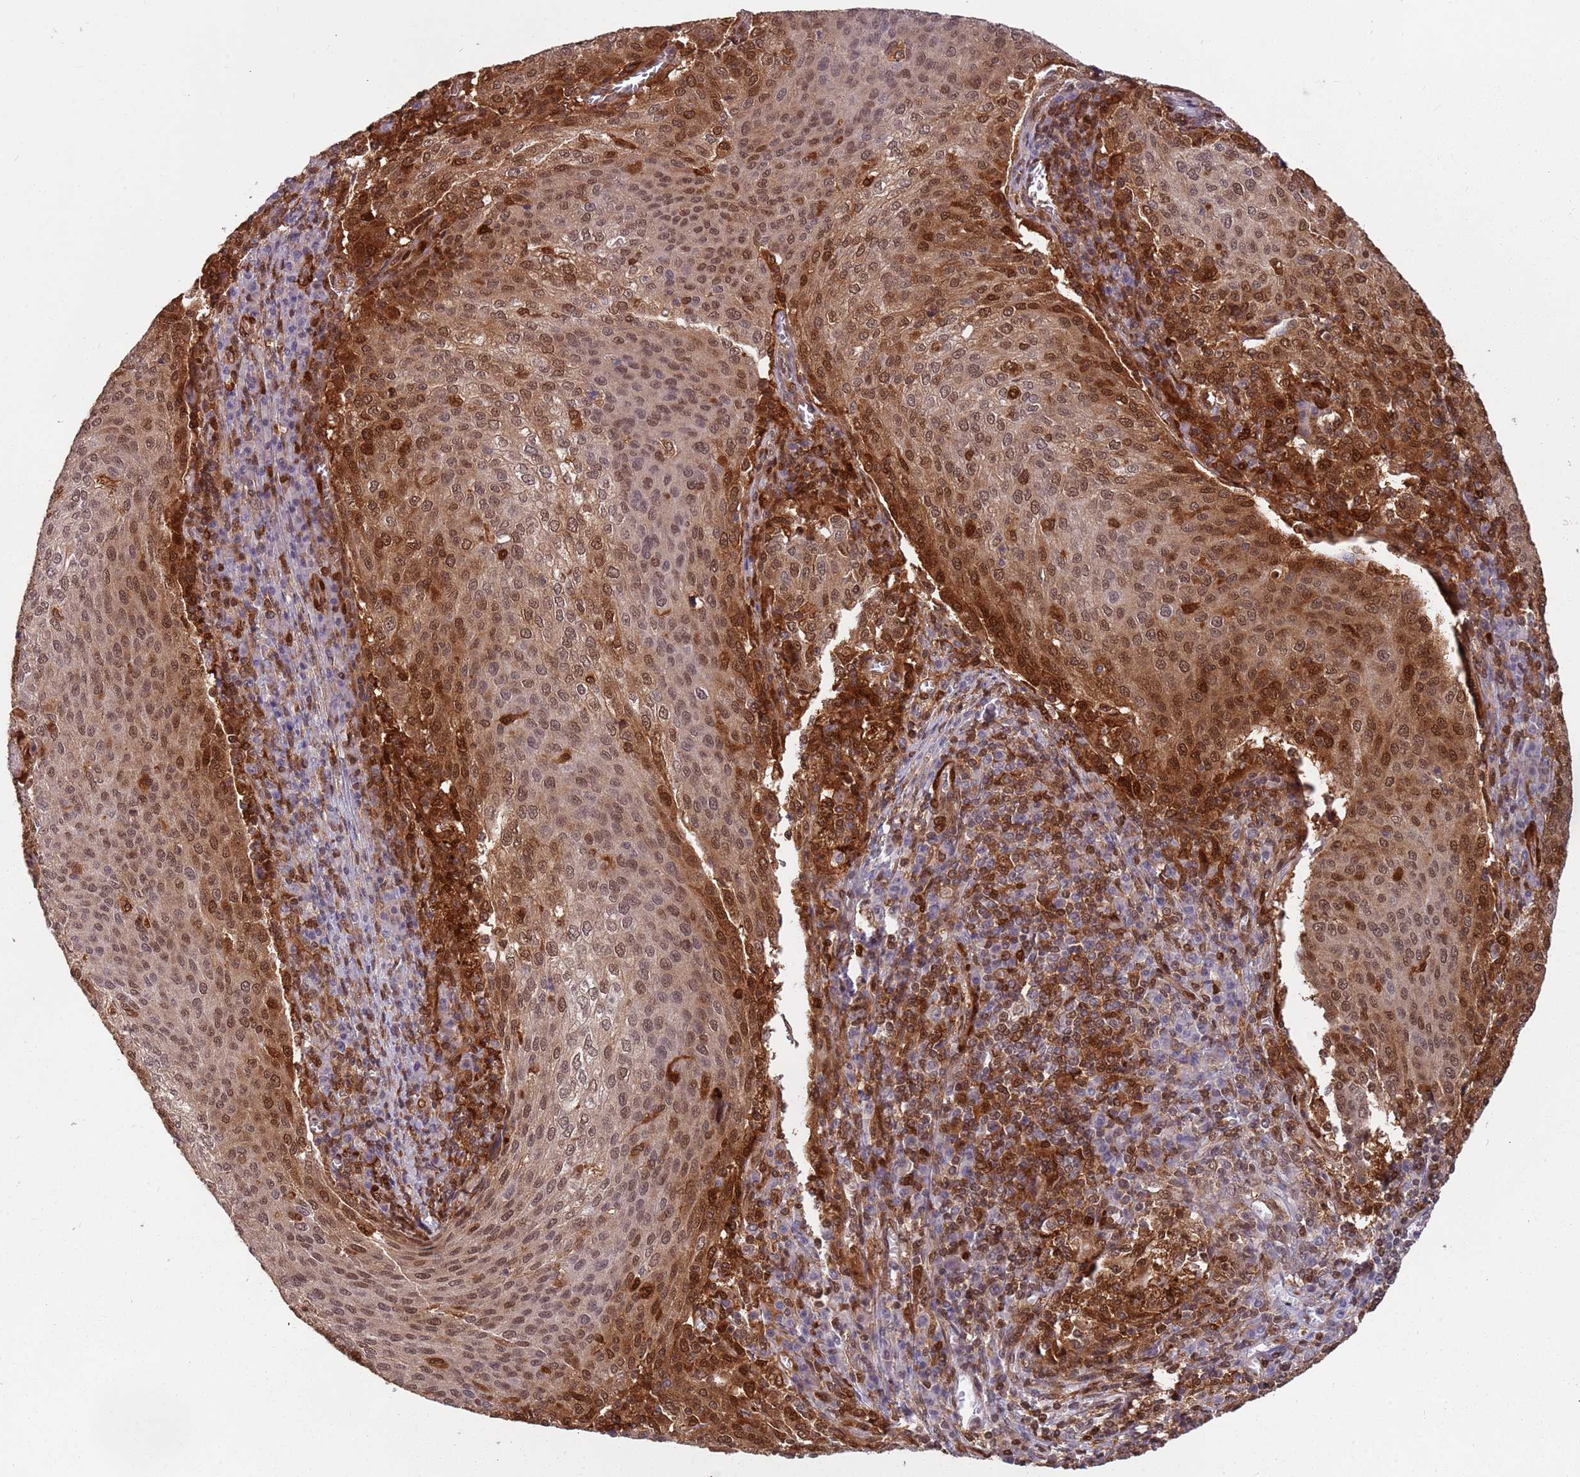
{"staining": {"intensity": "strong", "quantity": "25%-75%", "location": "cytoplasmic/membranous,nuclear"}, "tissue": "cervical cancer", "cell_type": "Tumor cells", "image_type": "cancer", "snomed": [{"axis": "morphology", "description": "Squamous cell carcinoma, NOS"}, {"axis": "topography", "description": "Cervix"}], "caption": "Approximately 25%-75% of tumor cells in human cervical cancer demonstrate strong cytoplasmic/membranous and nuclear protein staining as visualized by brown immunohistochemical staining.", "gene": "GBP2", "patient": {"sex": "female", "age": 46}}